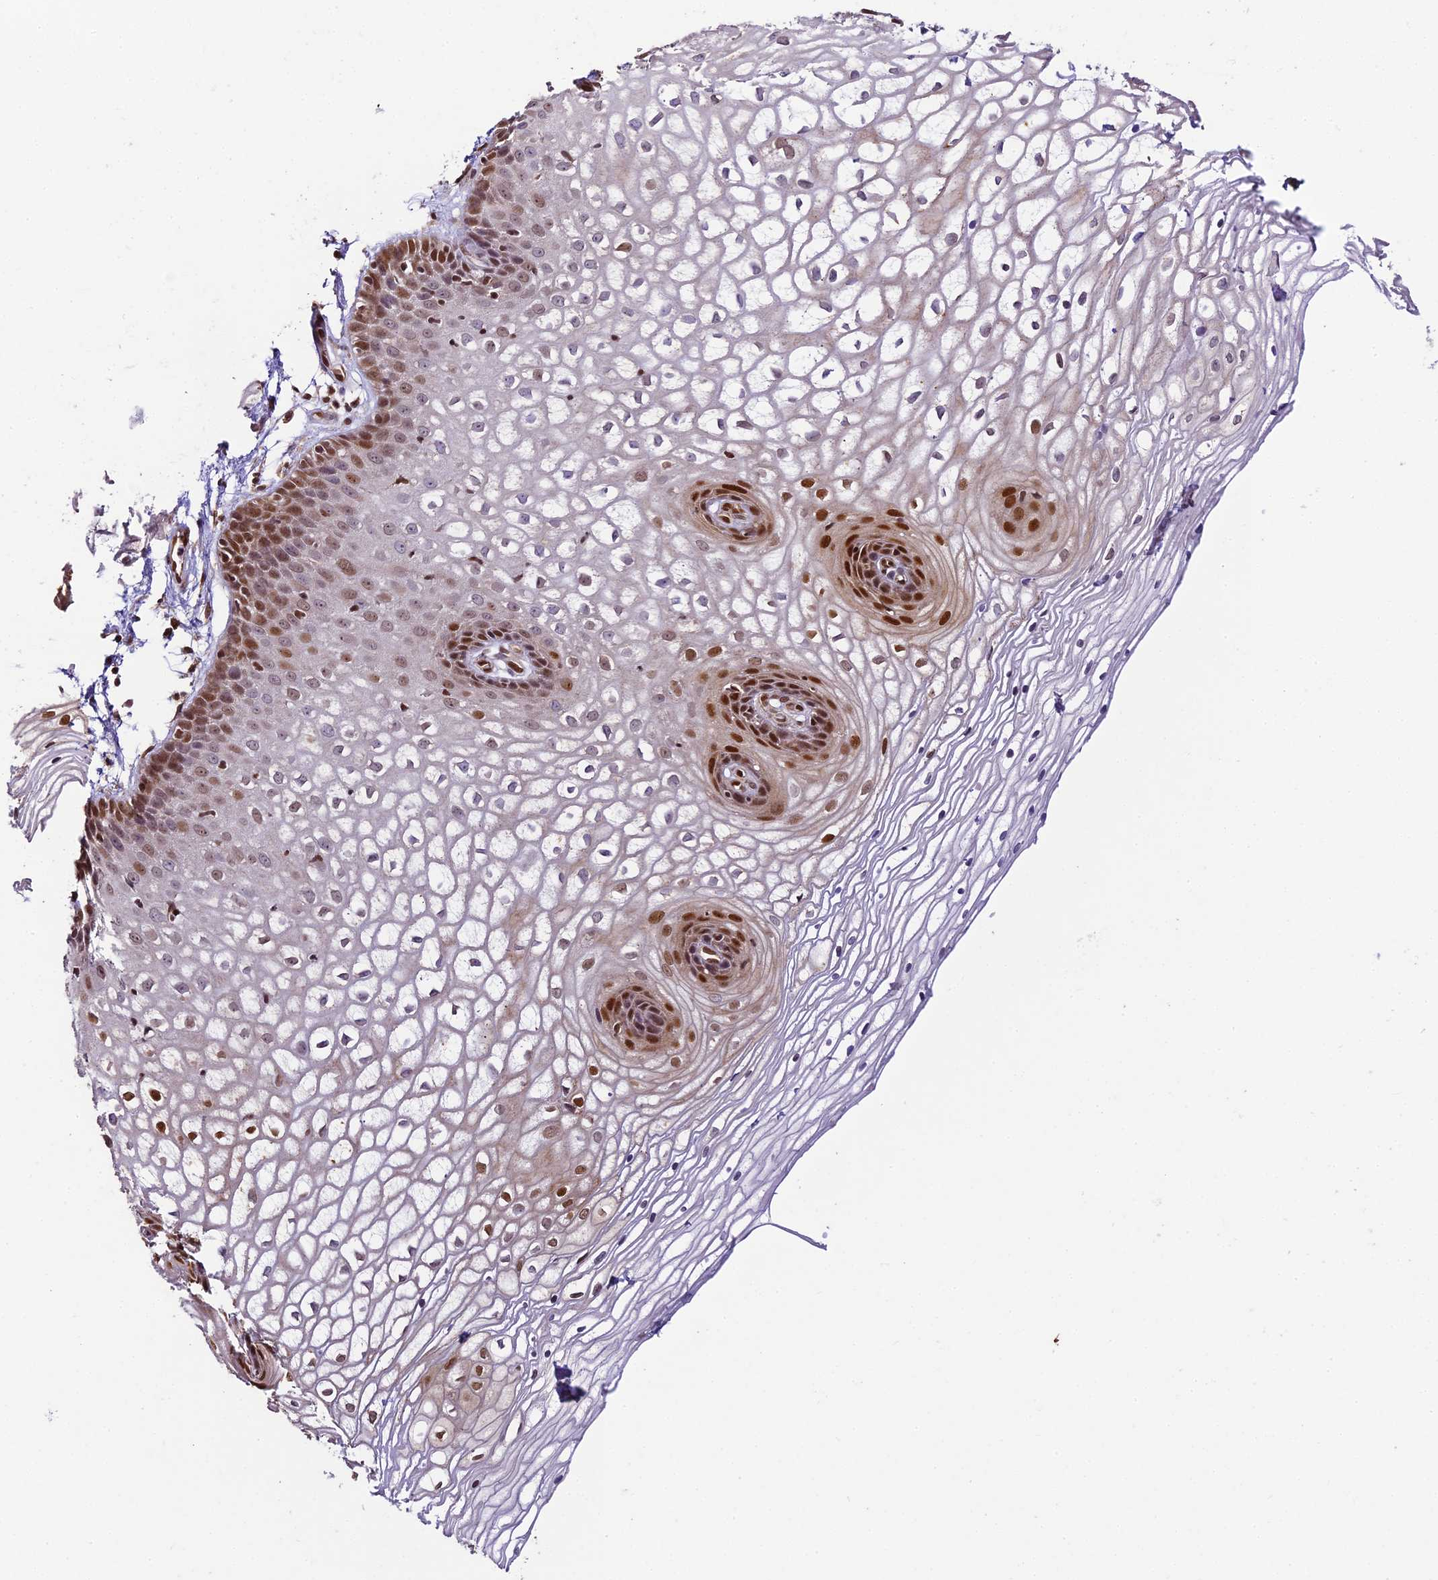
{"staining": {"intensity": "moderate", "quantity": "25%-75%", "location": "nuclear"}, "tissue": "vagina", "cell_type": "Squamous epithelial cells", "image_type": "normal", "snomed": [{"axis": "morphology", "description": "Normal tissue, NOS"}, {"axis": "topography", "description": "Vagina"}], "caption": "A high-resolution micrograph shows immunohistochemistry (IHC) staining of normal vagina, which reveals moderate nuclear staining in approximately 25%-75% of squamous epithelial cells.", "gene": "TRIM22", "patient": {"sex": "female", "age": 34}}